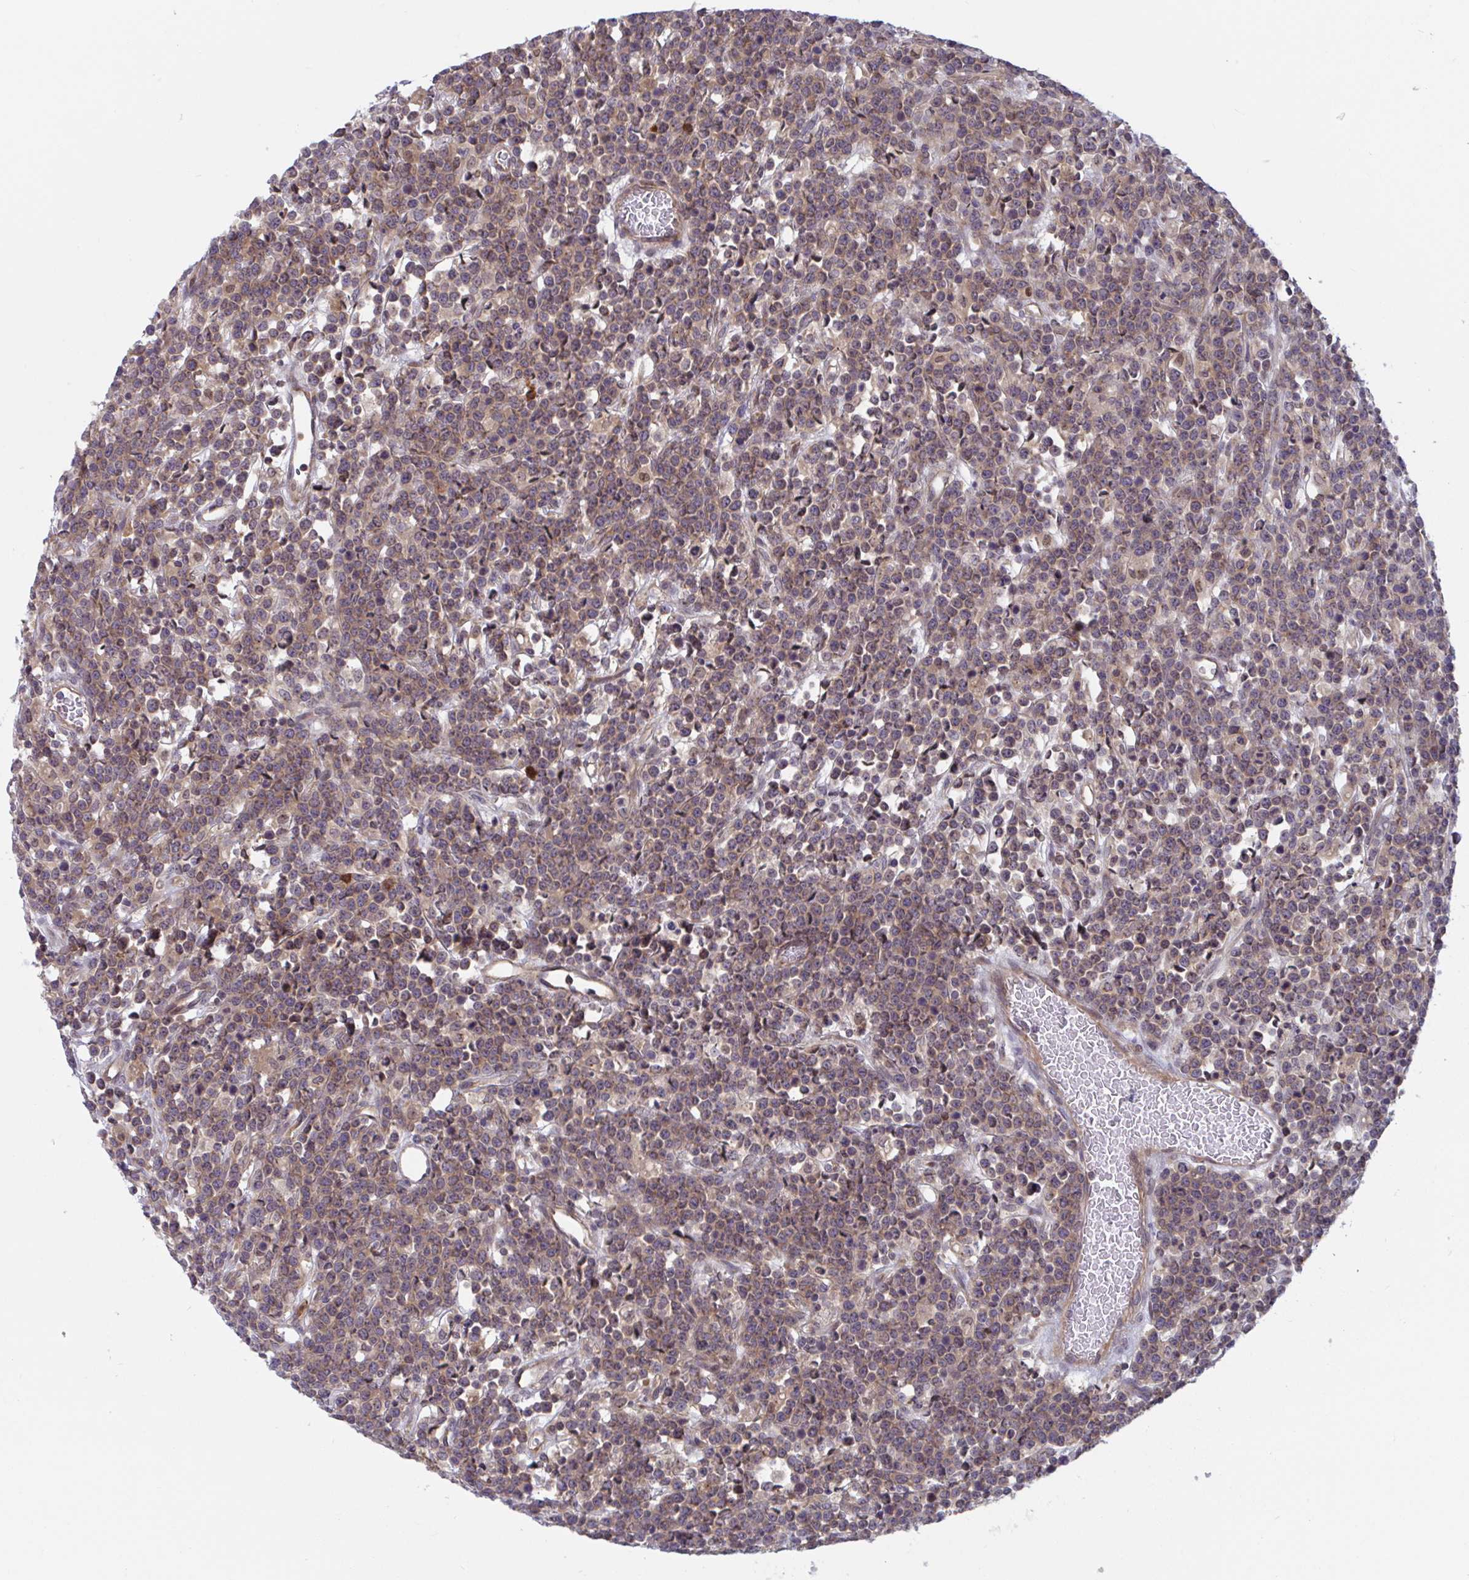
{"staining": {"intensity": "moderate", "quantity": "25%-75%", "location": "cytoplasmic/membranous,nuclear"}, "tissue": "lymphoma", "cell_type": "Tumor cells", "image_type": "cancer", "snomed": [{"axis": "morphology", "description": "Malignant lymphoma, non-Hodgkin's type, High grade"}, {"axis": "topography", "description": "Ovary"}], "caption": "Immunohistochemistry (IHC) photomicrograph of neoplastic tissue: human lymphoma stained using immunohistochemistry (IHC) reveals medium levels of moderate protein expression localized specifically in the cytoplasmic/membranous and nuclear of tumor cells, appearing as a cytoplasmic/membranous and nuclear brown color.", "gene": "LMNTD2", "patient": {"sex": "female", "age": 56}}